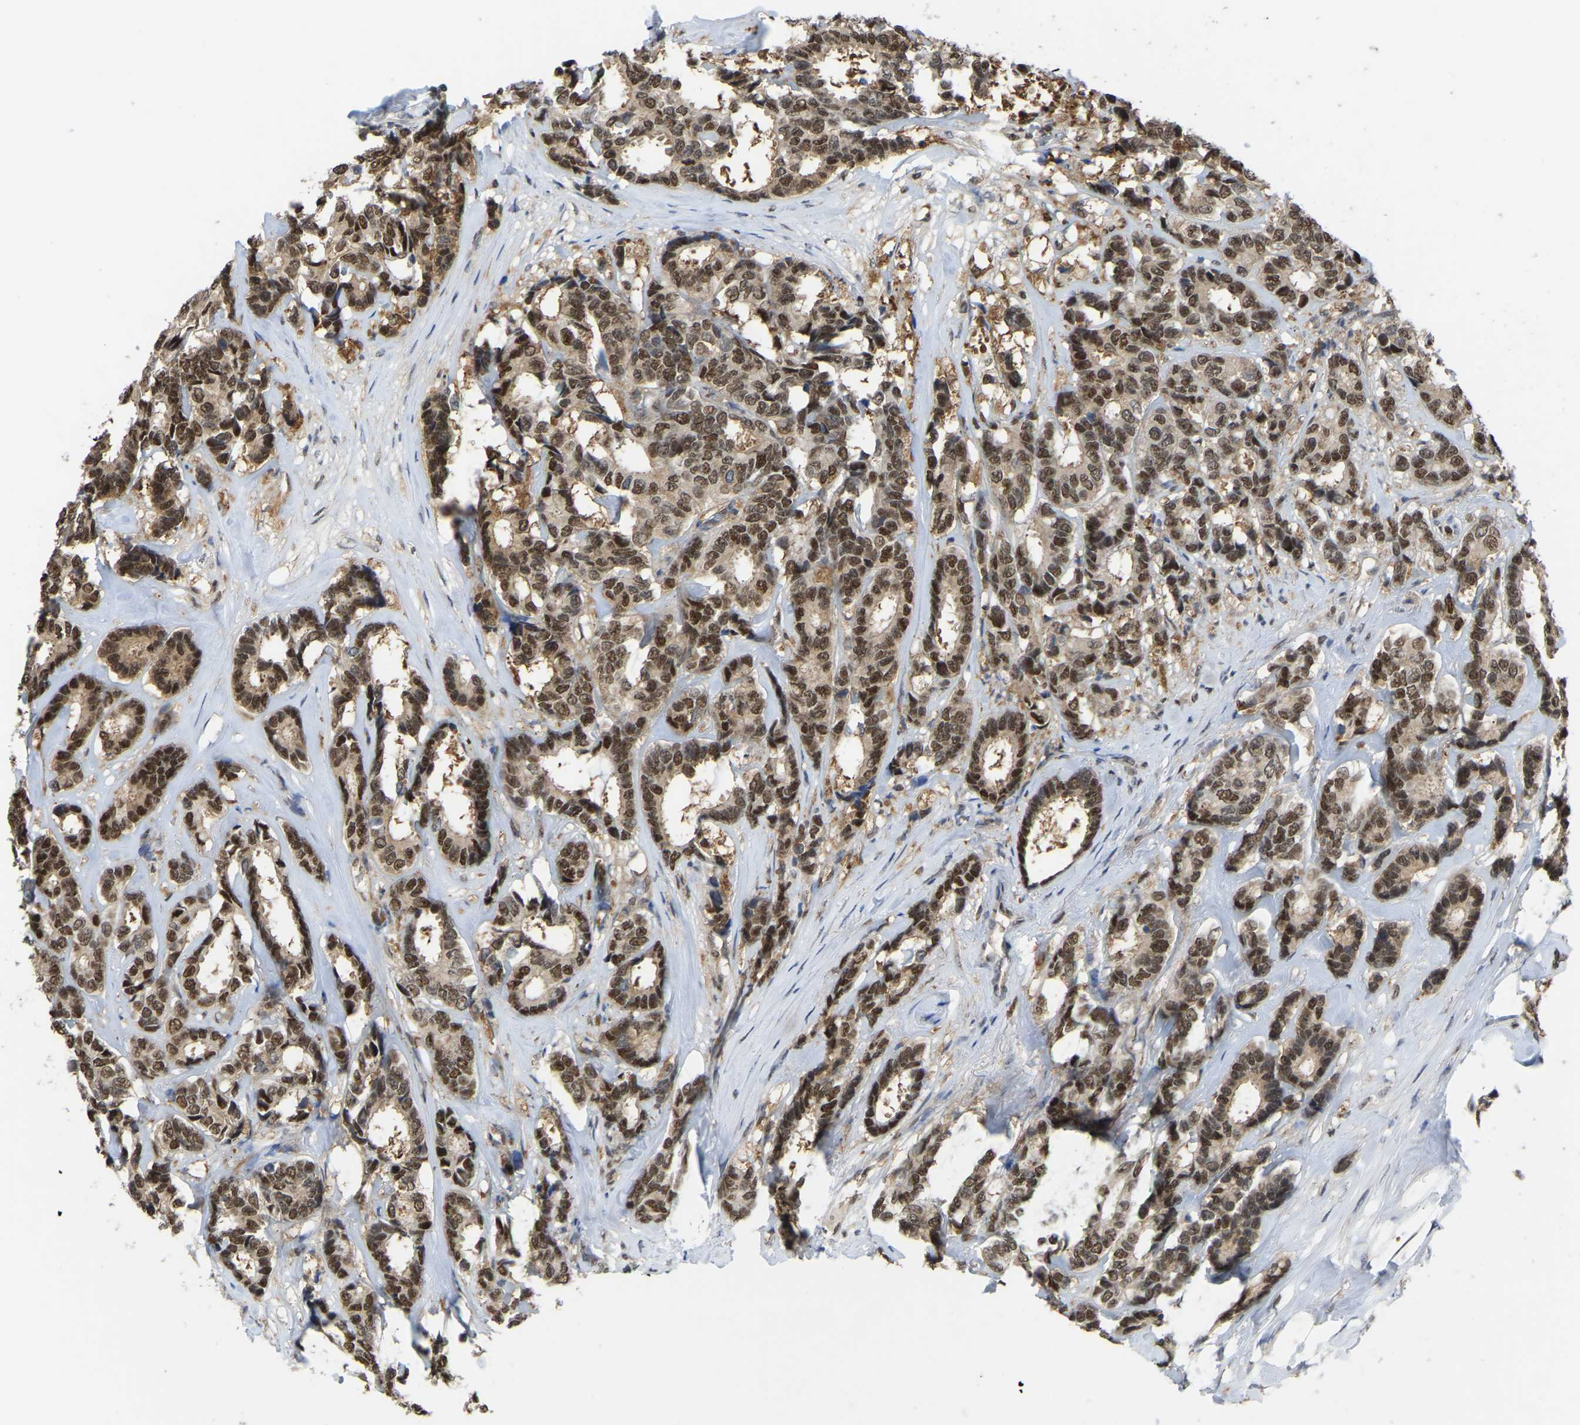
{"staining": {"intensity": "moderate", "quantity": ">75%", "location": "cytoplasmic/membranous,nuclear"}, "tissue": "breast cancer", "cell_type": "Tumor cells", "image_type": "cancer", "snomed": [{"axis": "morphology", "description": "Duct carcinoma"}, {"axis": "topography", "description": "Breast"}], "caption": "Immunohistochemistry (IHC) image of neoplastic tissue: human breast invasive ductal carcinoma stained using immunohistochemistry (IHC) exhibits medium levels of moderate protein expression localized specifically in the cytoplasmic/membranous and nuclear of tumor cells, appearing as a cytoplasmic/membranous and nuclear brown color.", "gene": "KLRG2", "patient": {"sex": "female", "age": 87}}